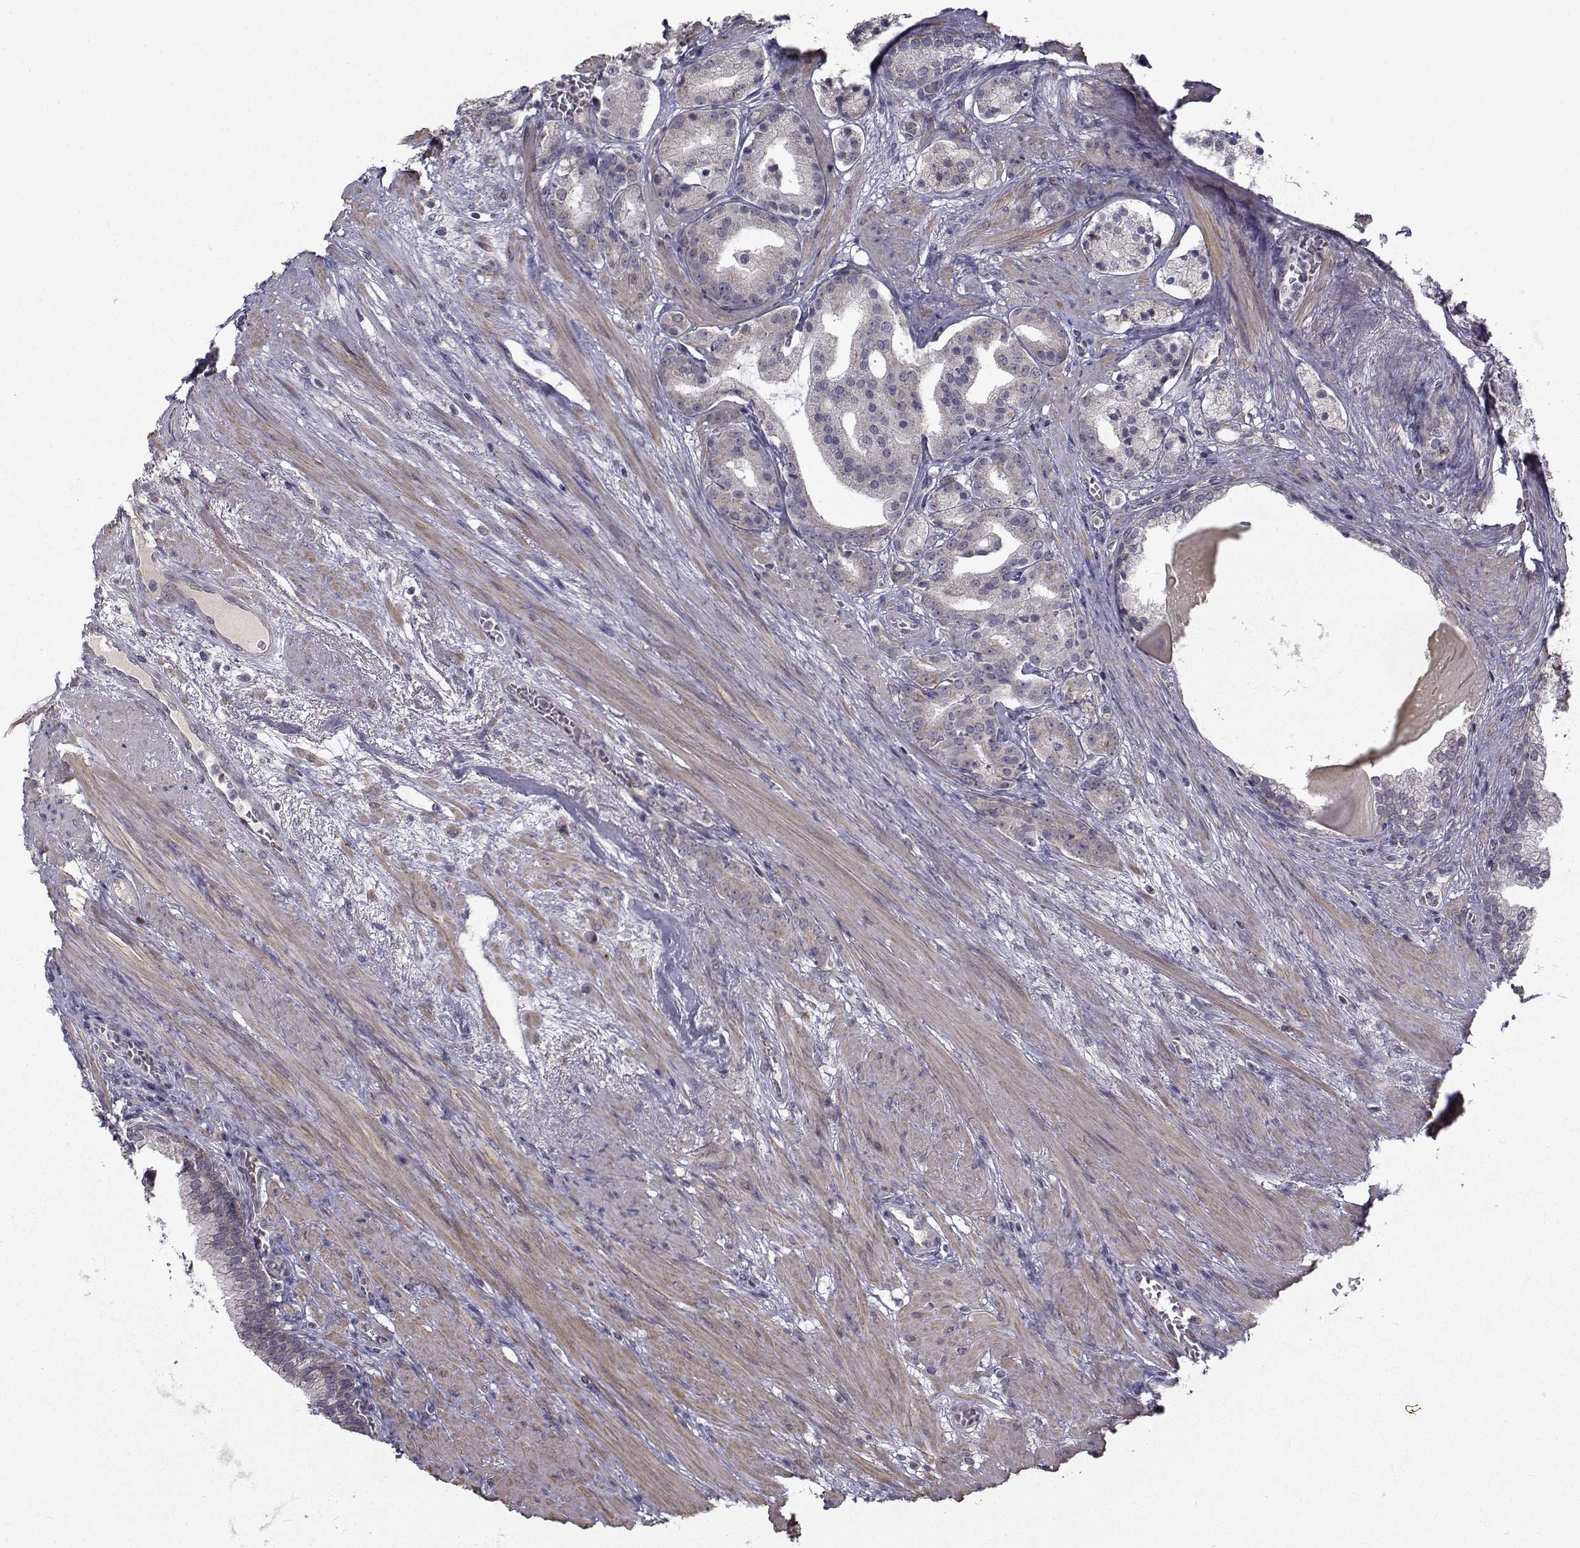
{"staining": {"intensity": "negative", "quantity": "none", "location": "none"}, "tissue": "prostate cancer", "cell_type": "Tumor cells", "image_type": "cancer", "snomed": [{"axis": "morphology", "description": "Adenocarcinoma, NOS"}, {"axis": "topography", "description": "Prostate"}], "caption": "Immunohistochemistry photomicrograph of human prostate cancer stained for a protein (brown), which demonstrates no staining in tumor cells.", "gene": "FDXR", "patient": {"sex": "male", "age": 69}}